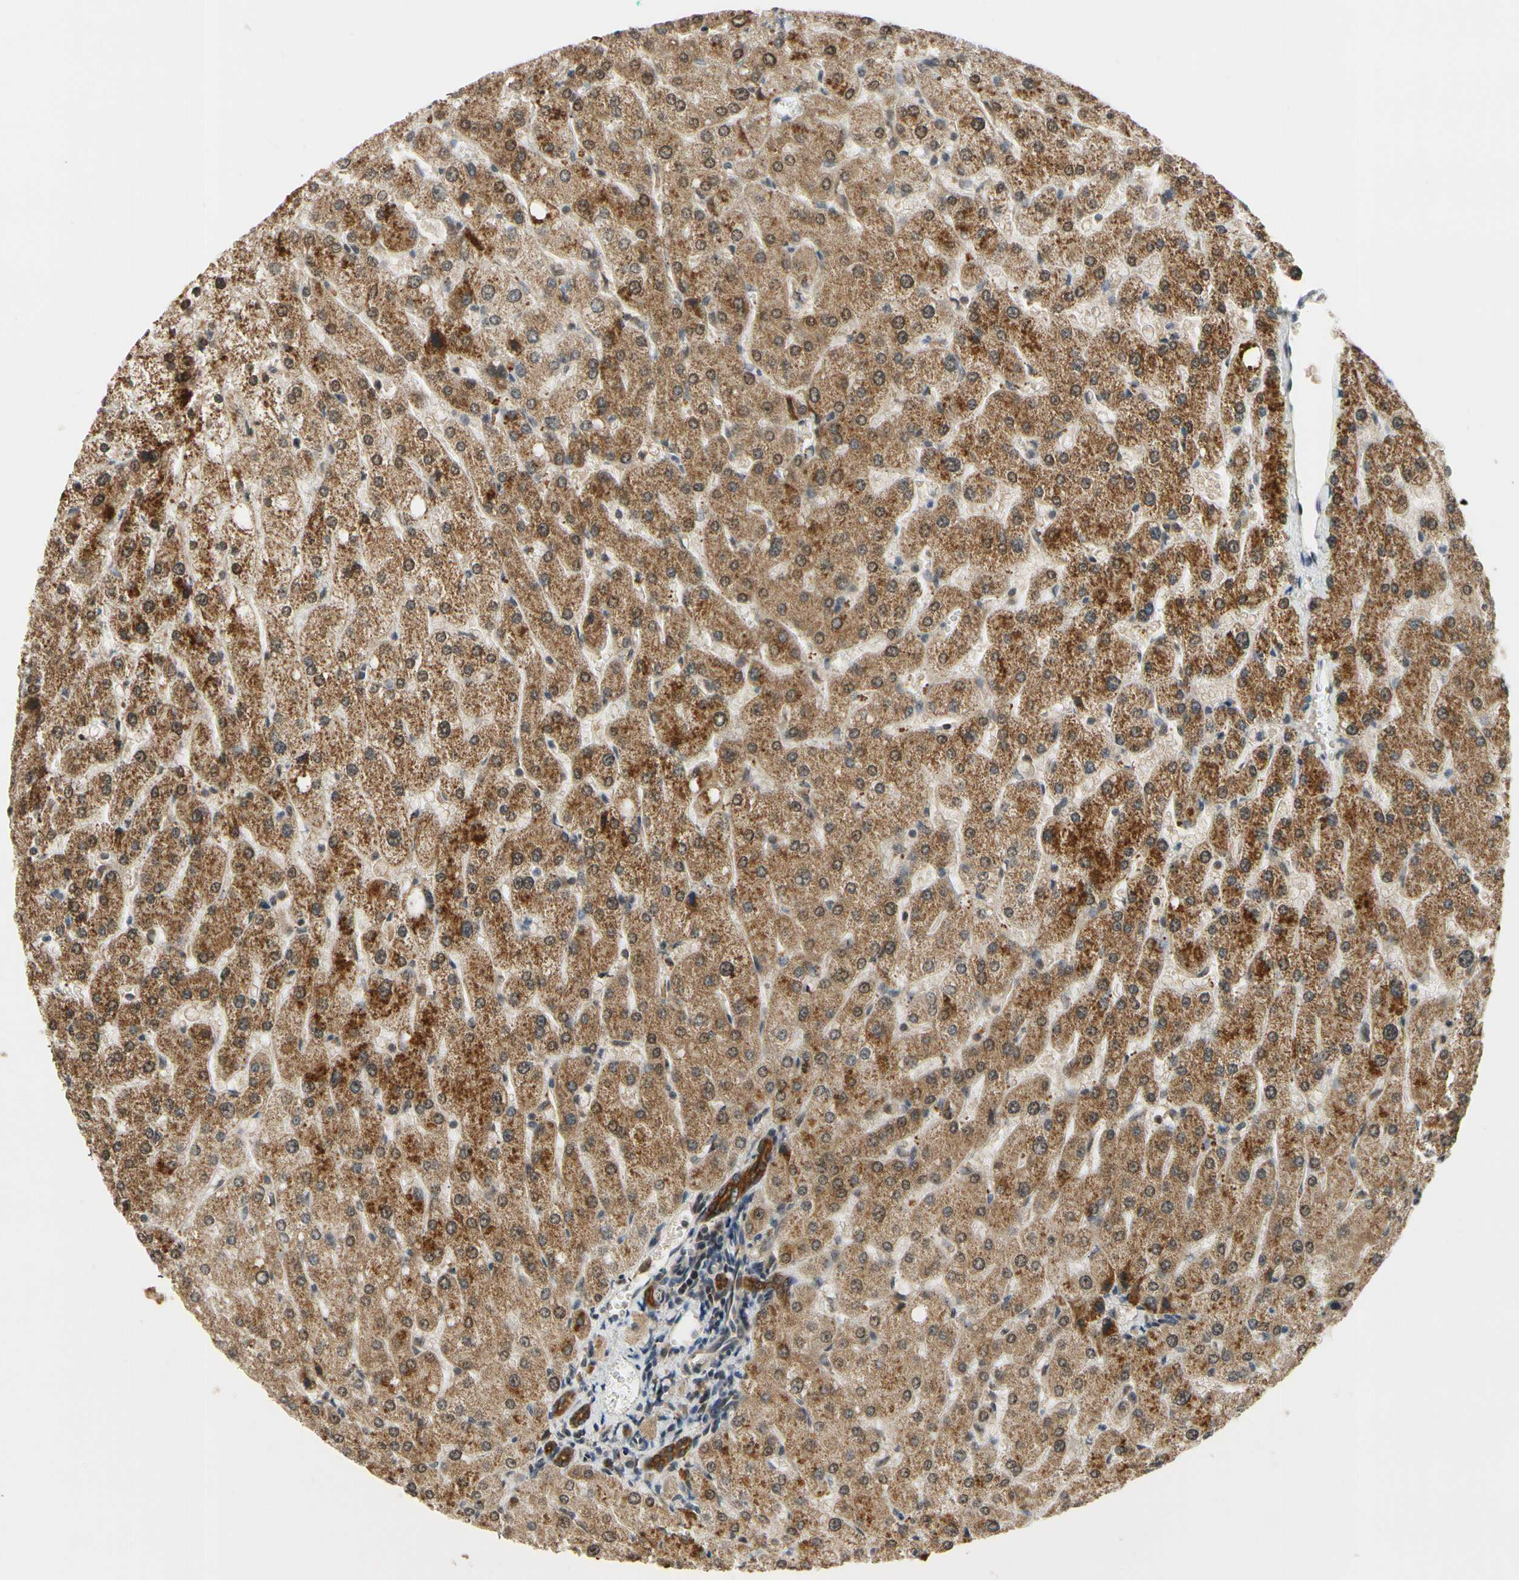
{"staining": {"intensity": "strong", "quantity": ">75%", "location": "cytoplasmic/membranous"}, "tissue": "liver", "cell_type": "Cholangiocytes", "image_type": "normal", "snomed": [{"axis": "morphology", "description": "Normal tissue, NOS"}, {"axis": "topography", "description": "Liver"}], "caption": "Immunohistochemistry histopathology image of unremarkable liver: liver stained using IHC displays high levels of strong protein expression localized specifically in the cytoplasmic/membranous of cholangiocytes, appearing as a cytoplasmic/membranous brown color.", "gene": "TAF12", "patient": {"sex": "male", "age": 55}}